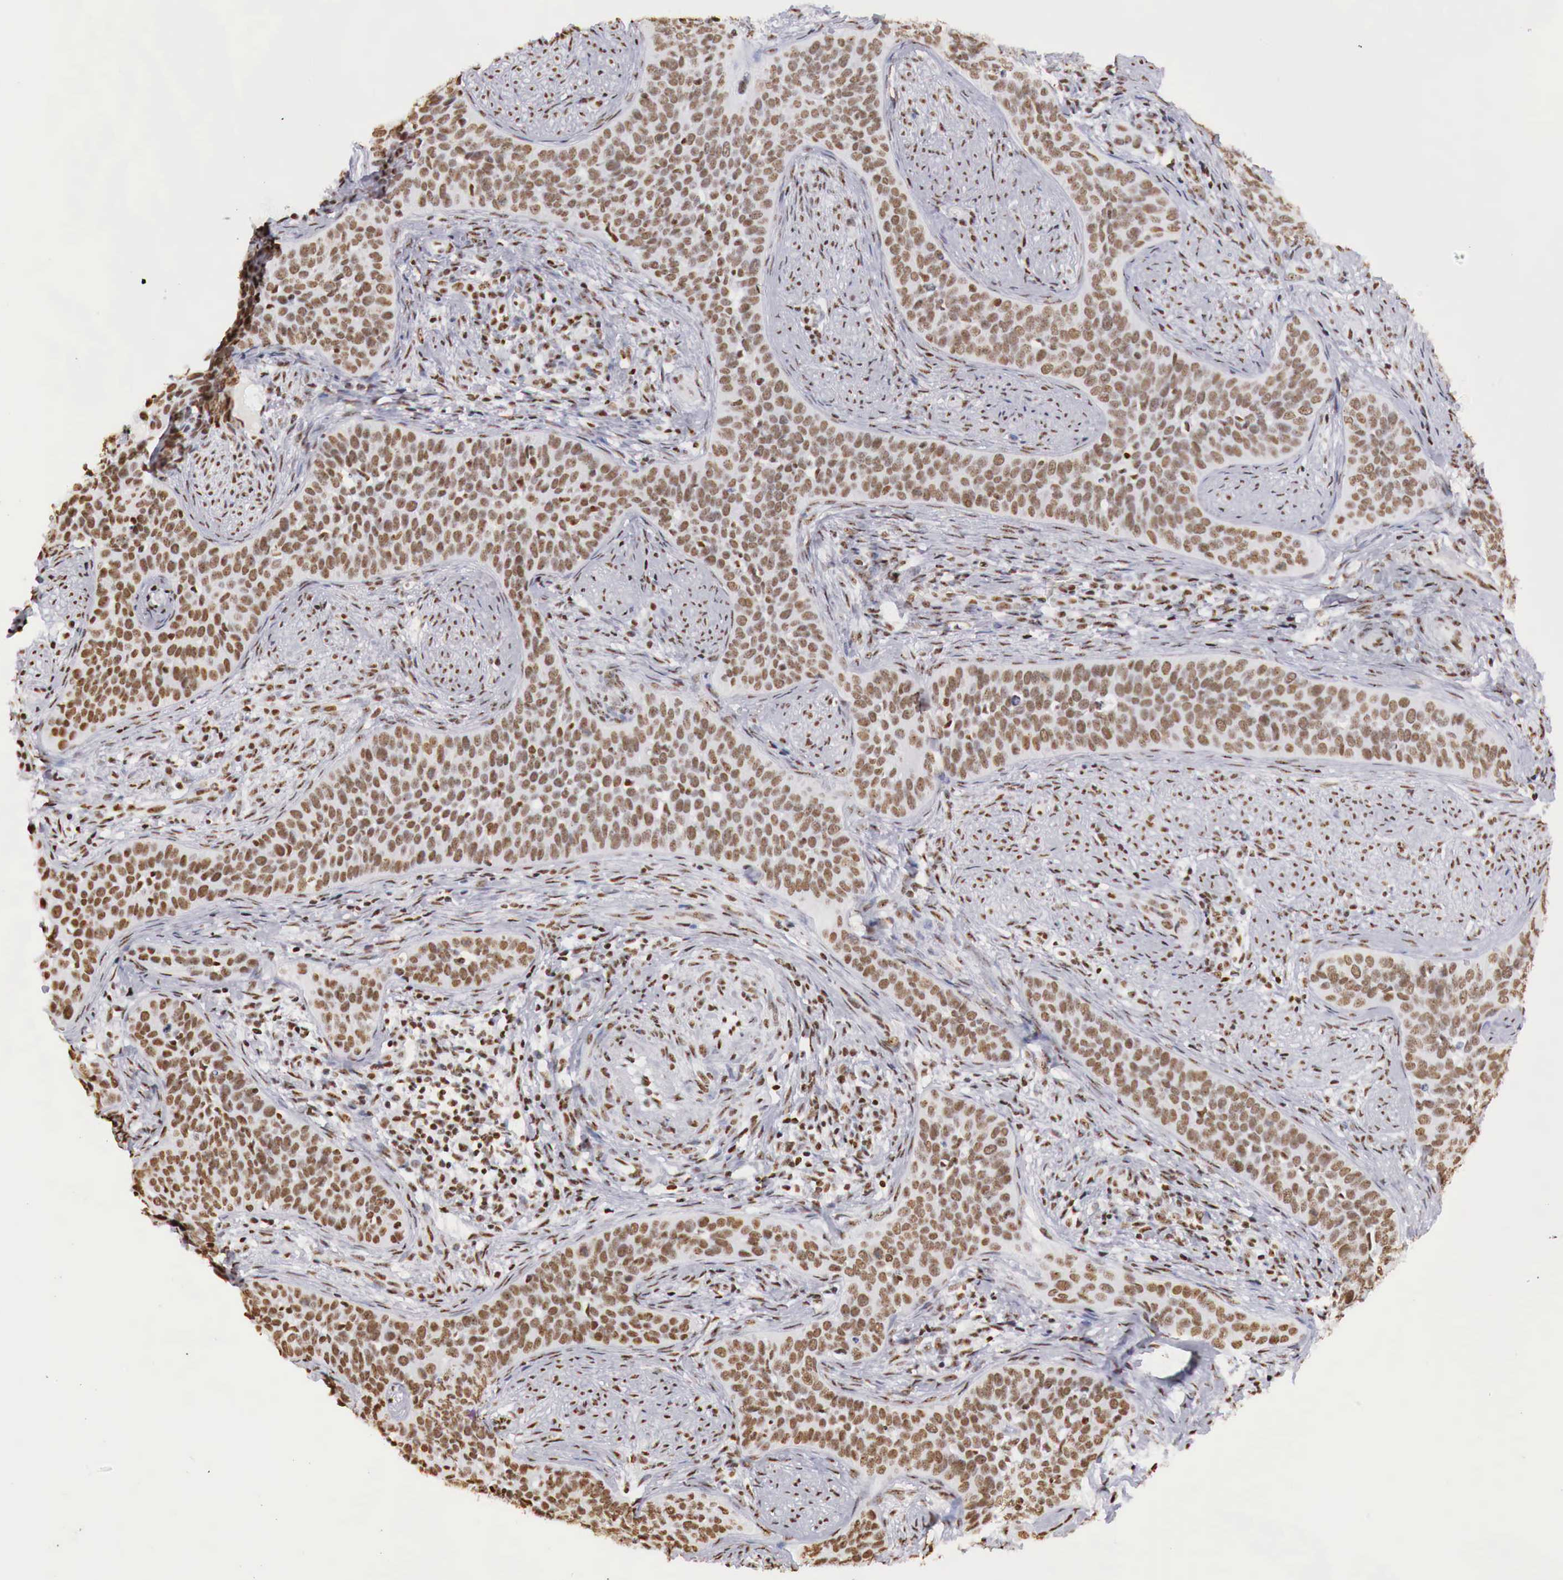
{"staining": {"intensity": "strong", "quantity": ">75%", "location": "nuclear"}, "tissue": "cervical cancer", "cell_type": "Tumor cells", "image_type": "cancer", "snomed": [{"axis": "morphology", "description": "Squamous cell carcinoma, NOS"}, {"axis": "topography", "description": "Cervix"}], "caption": "Immunohistochemistry of cervical cancer demonstrates high levels of strong nuclear positivity in approximately >75% of tumor cells.", "gene": "DKC1", "patient": {"sex": "female", "age": 31}}